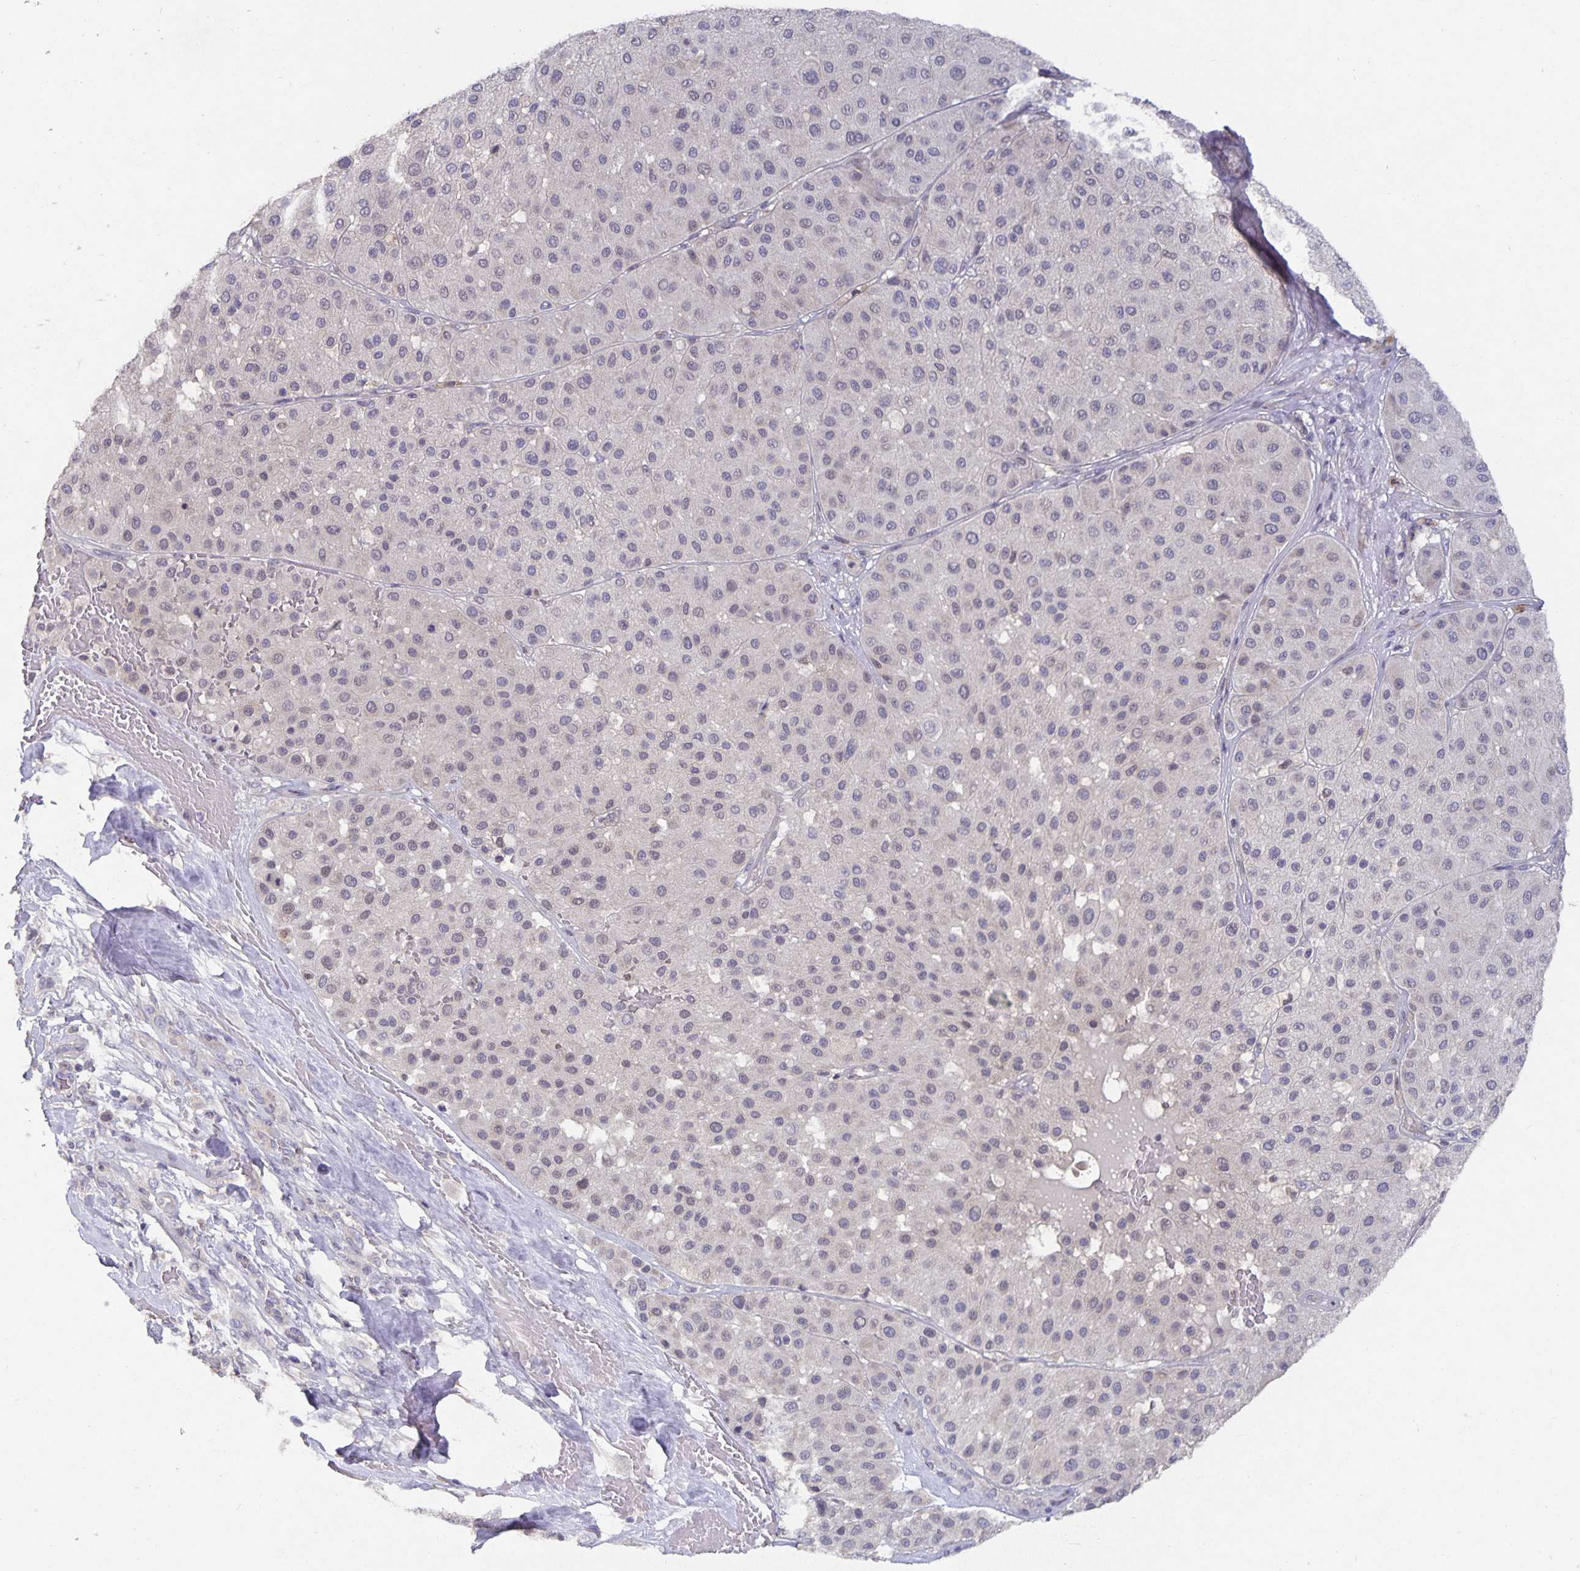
{"staining": {"intensity": "negative", "quantity": "none", "location": "none"}, "tissue": "melanoma", "cell_type": "Tumor cells", "image_type": "cancer", "snomed": [{"axis": "morphology", "description": "Malignant melanoma, Metastatic site"}, {"axis": "topography", "description": "Smooth muscle"}], "caption": "Melanoma was stained to show a protein in brown. There is no significant positivity in tumor cells.", "gene": "HEPN1", "patient": {"sex": "male", "age": 41}}